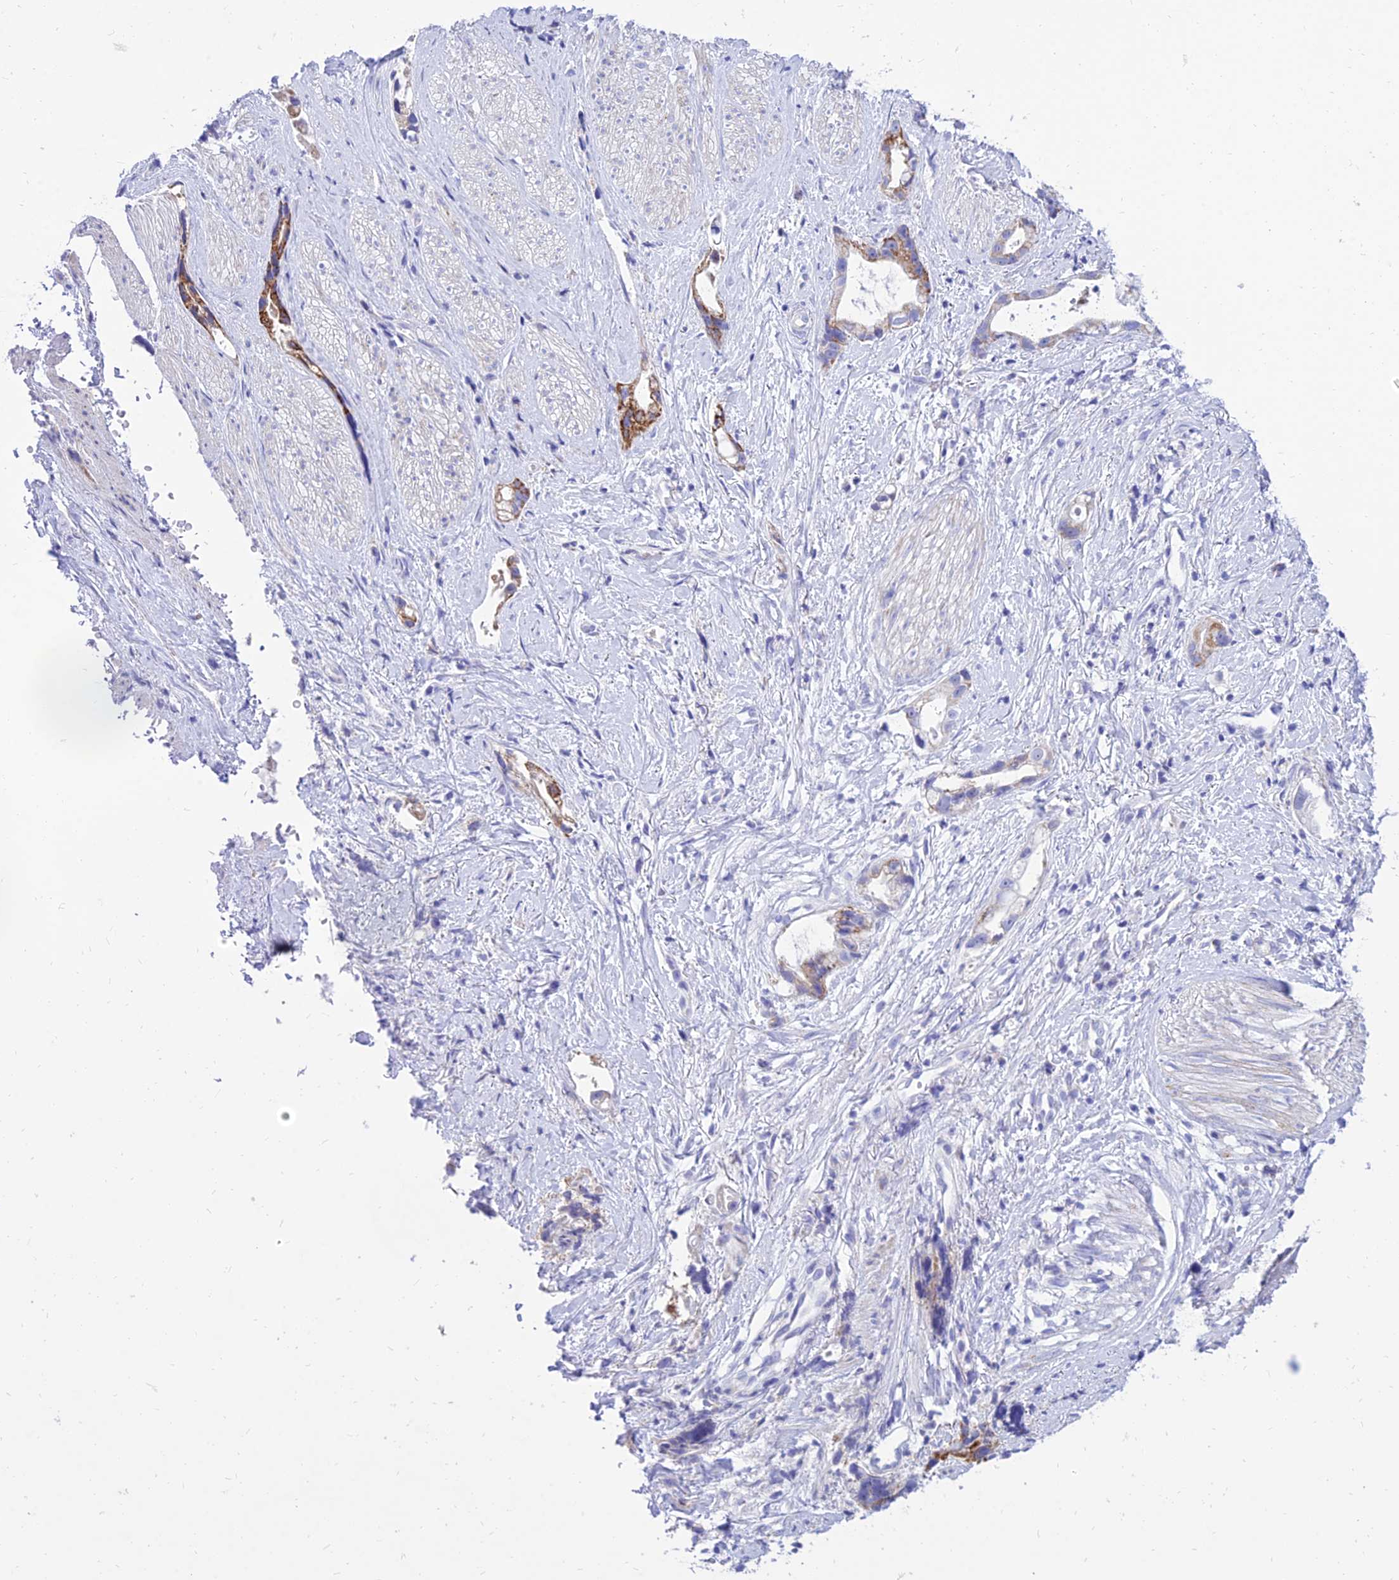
{"staining": {"intensity": "strong", "quantity": "25%-75%", "location": "cytoplasmic/membranous"}, "tissue": "stomach cancer", "cell_type": "Tumor cells", "image_type": "cancer", "snomed": [{"axis": "morphology", "description": "Adenocarcinoma, NOS"}, {"axis": "topography", "description": "Stomach"}], "caption": "Stomach cancer stained for a protein reveals strong cytoplasmic/membranous positivity in tumor cells.", "gene": "PKN3", "patient": {"sex": "male", "age": 55}}